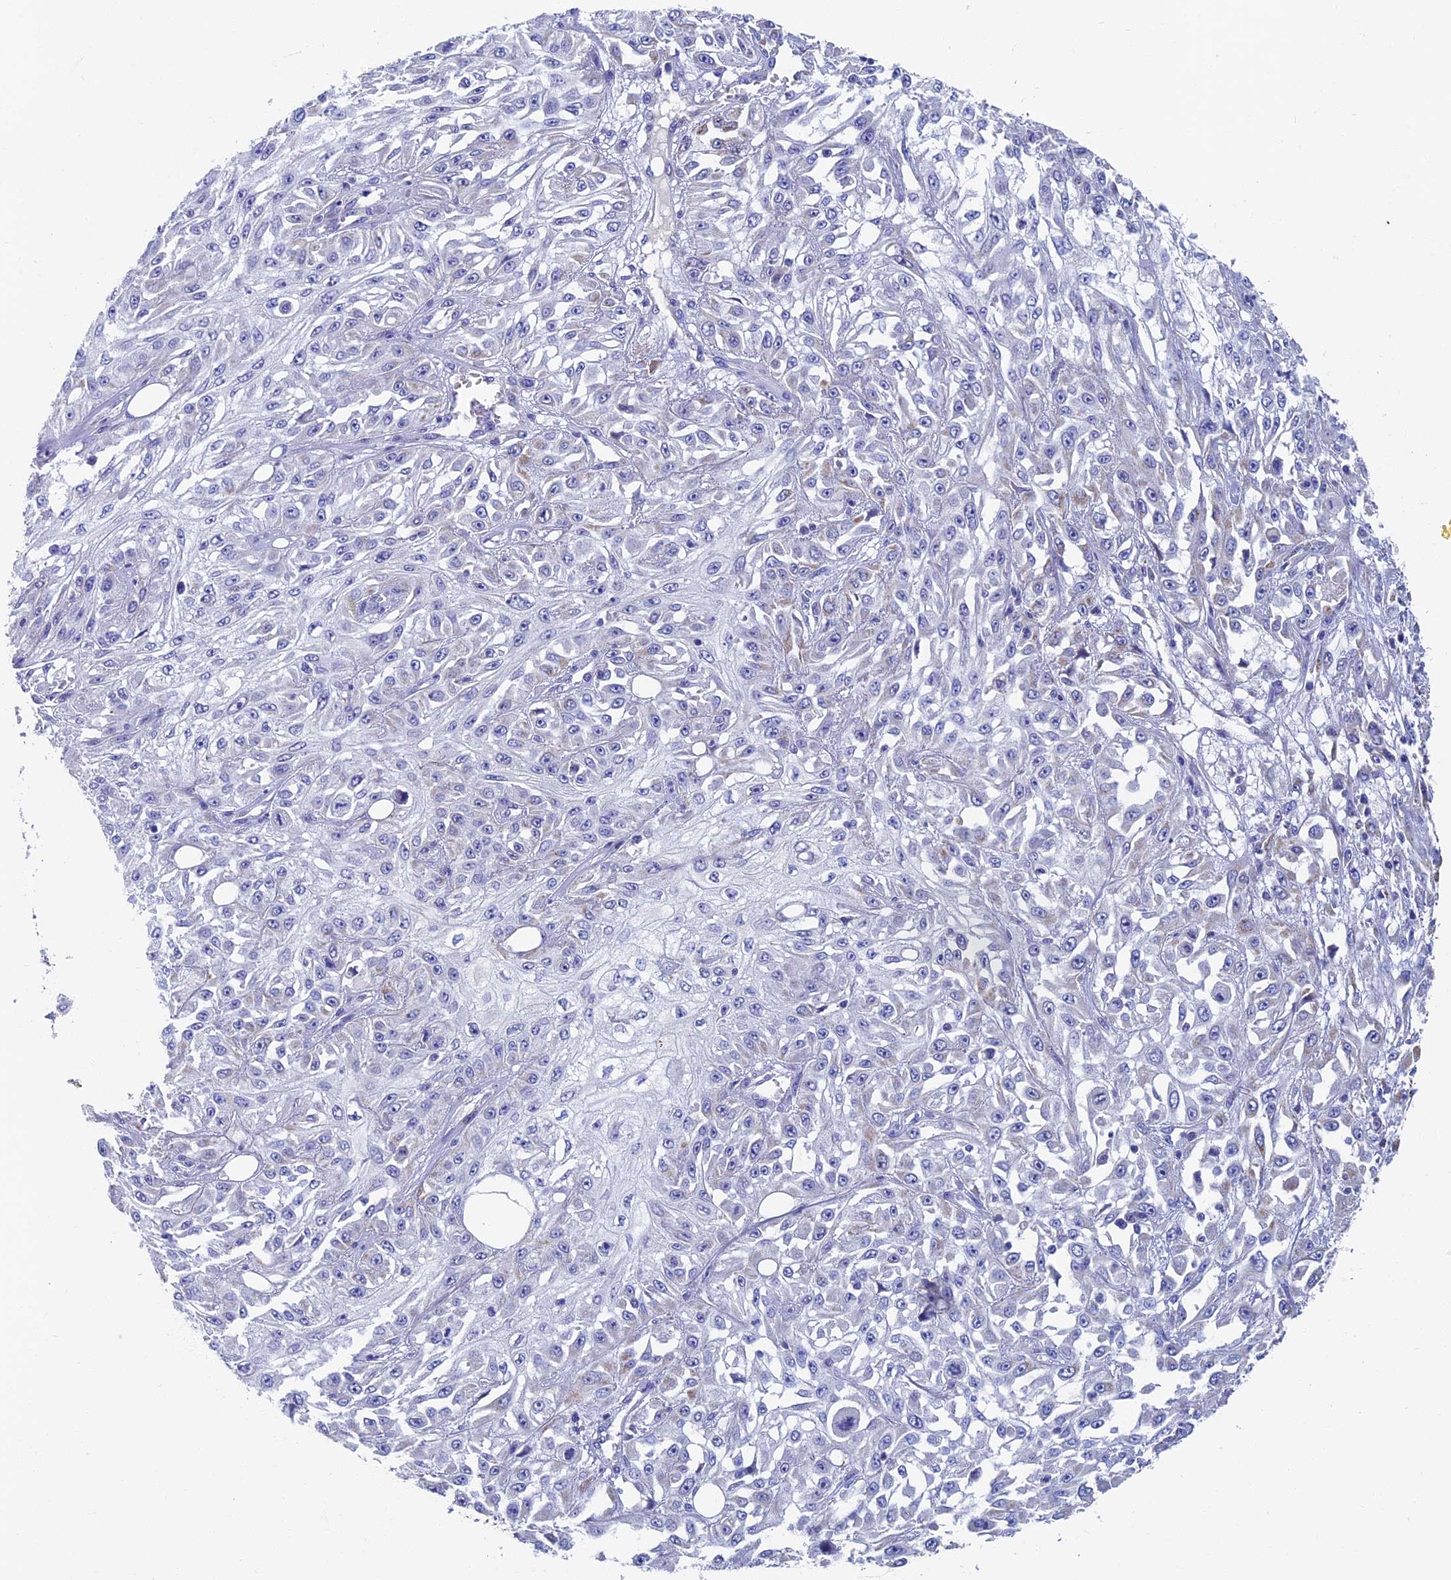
{"staining": {"intensity": "negative", "quantity": "none", "location": "none"}, "tissue": "skin cancer", "cell_type": "Tumor cells", "image_type": "cancer", "snomed": [{"axis": "morphology", "description": "Squamous cell carcinoma, NOS"}, {"axis": "morphology", "description": "Squamous cell carcinoma, metastatic, NOS"}, {"axis": "topography", "description": "Skin"}, {"axis": "topography", "description": "Lymph node"}], "caption": "Micrograph shows no significant protein expression in tumor cells of skin cancer.", "gene": "OAT", "patient": {"sex": "male", "age": 75}}